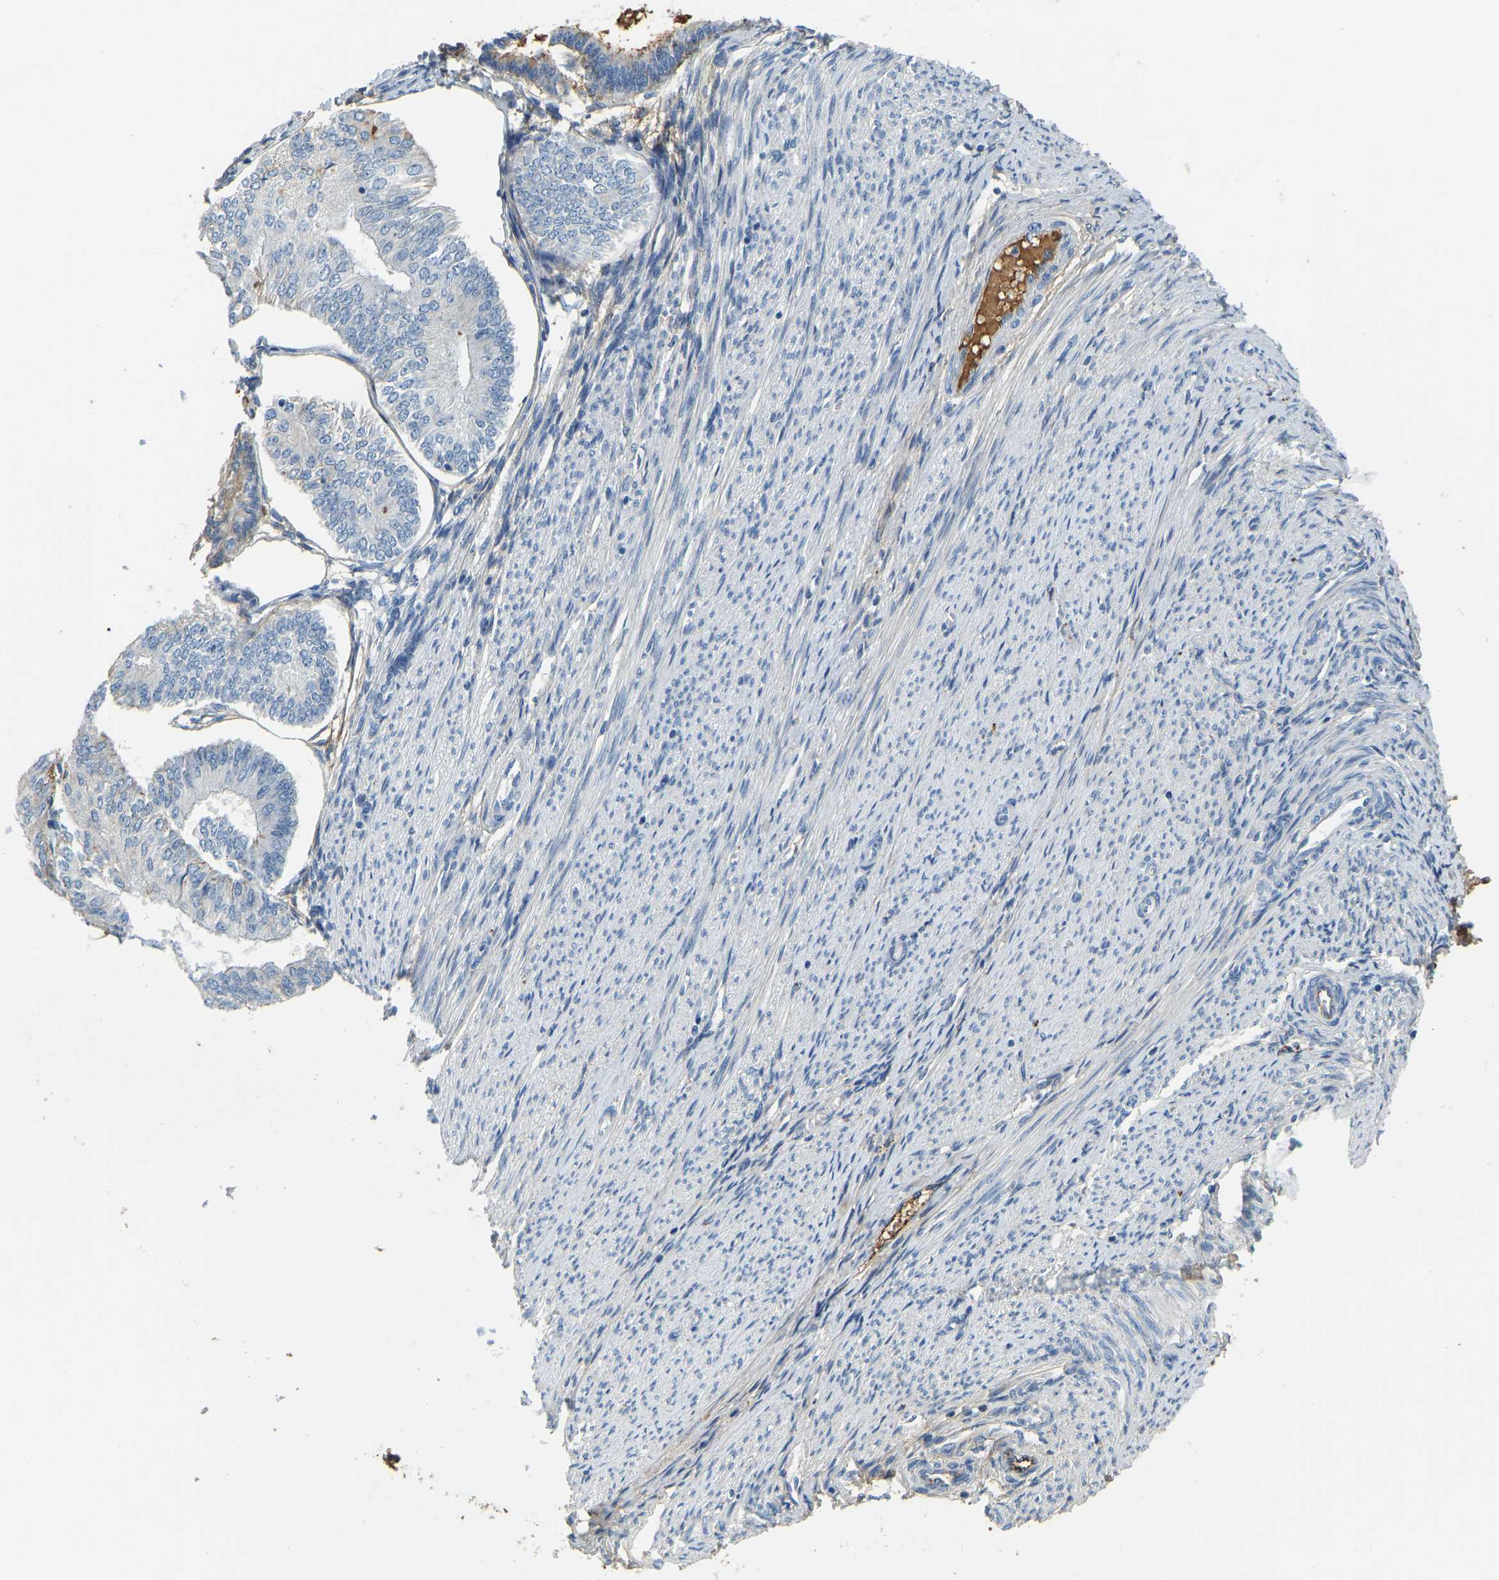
{"staining": {"intensity": "negative", "quantity": "none", "location": "none"}, "tissue": "endometrial cancer", "cell_type": "Tumor cells", "image_type": "cancer", "snomed": [{"axis": "morphology", "description": "Adenocarcinoma, NOS"}, {"axis": "topography", "description": "Endometrium"}], "caption": "DAB (3,3'-diaminobenzidine) immunohistochemical staining of human endometrial cancer (adenocarcinoma) demonstrates no significant staining in tumor cells.", "gene": "THBS4", "patient": {"sex": "female", "age": 58}}